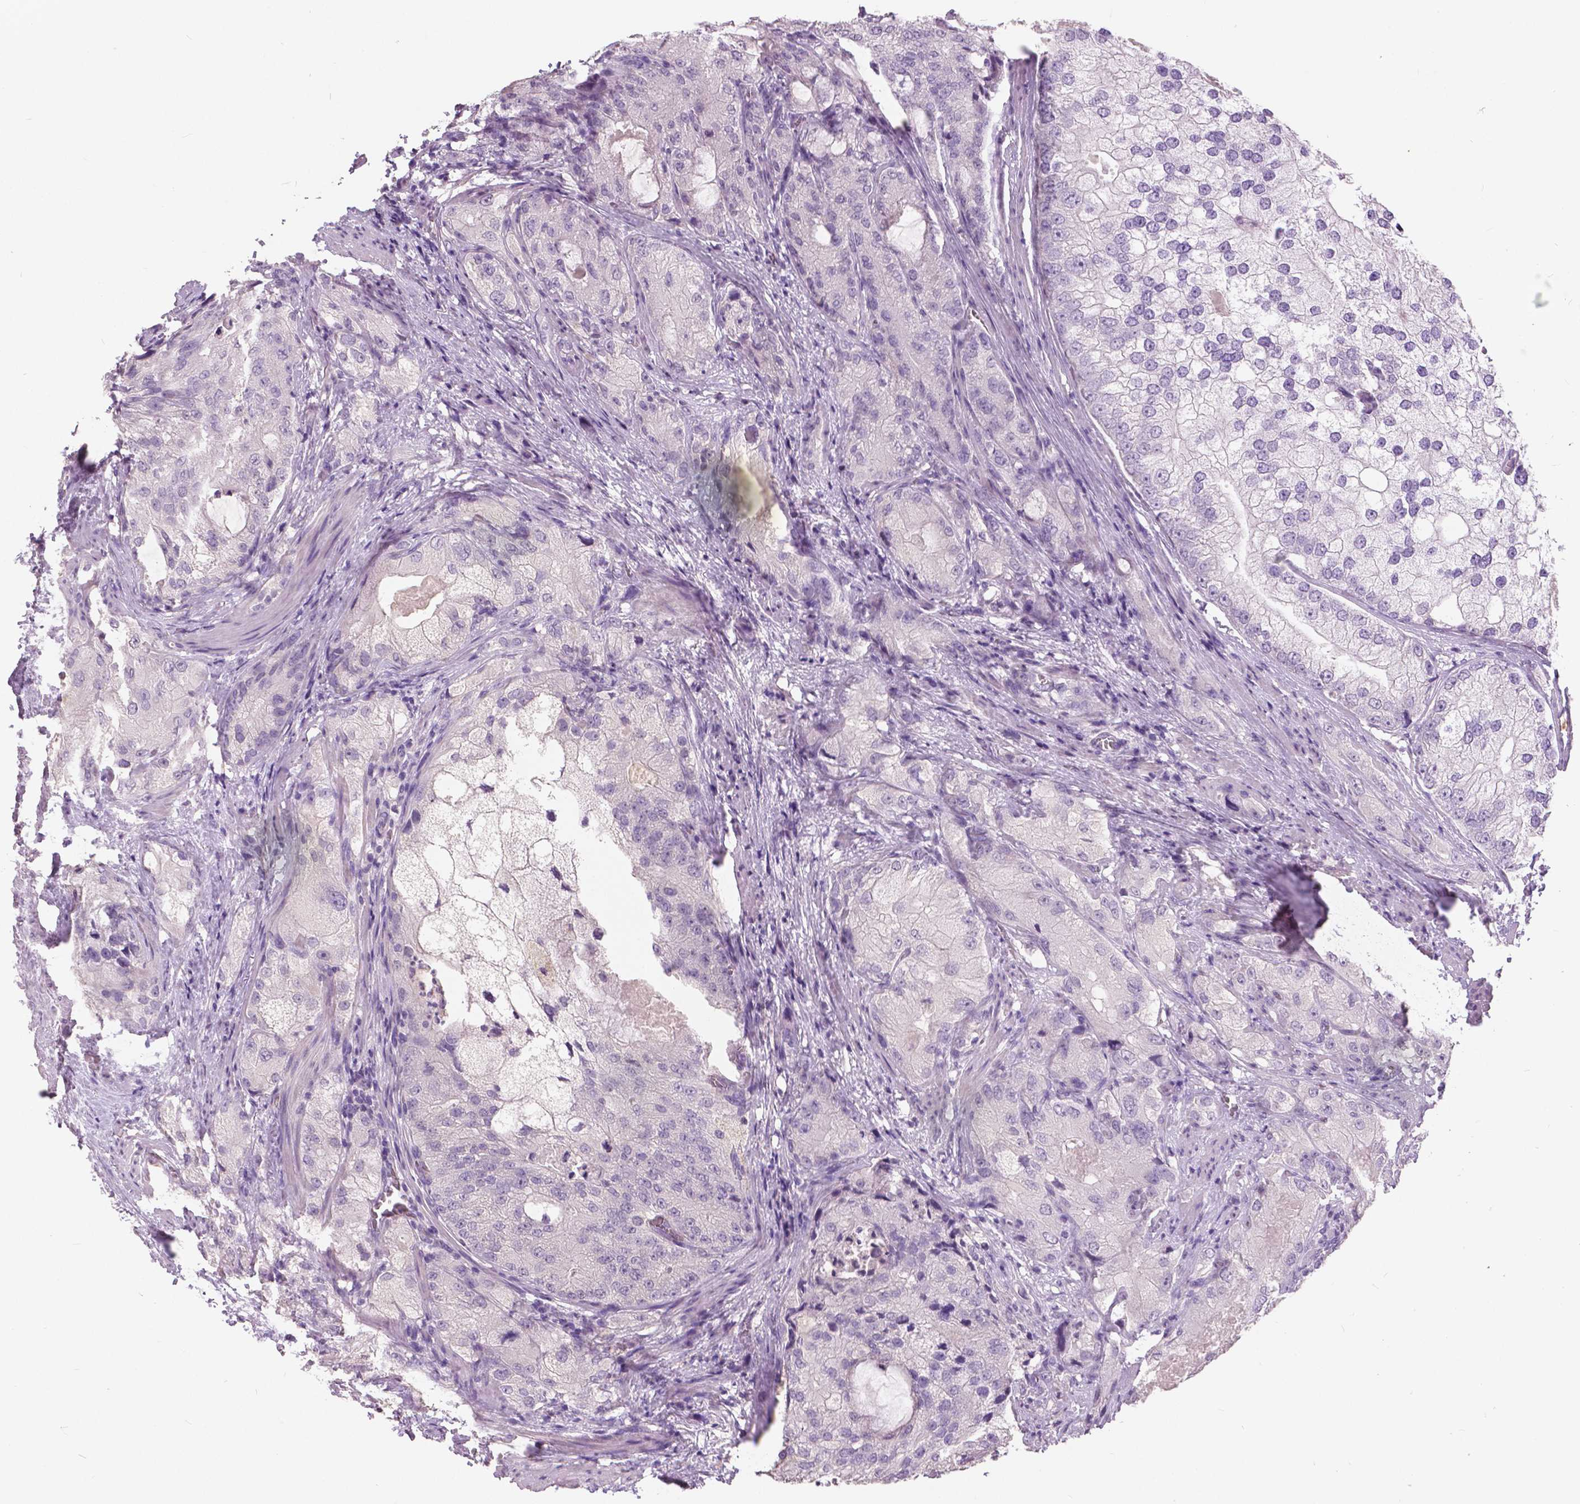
{"staining": {"intensity": "negative", "quantity": "none", "location": "none"}, "tissue": "prostate cancer", "cell_type": "Tumor cells", "image_type": "cancer", "snomed": [{"axis": "morphology", "description": "Adenocarcinoma, High grade"}, {"axis": "topography", "description": "Prostate"}], "caption": "Histopathology image shows no protein positivity in tumor cells of prostate cancer tissue.", "gene": "GRIN2A", "patient": {"sex": "male", "age": 70}}